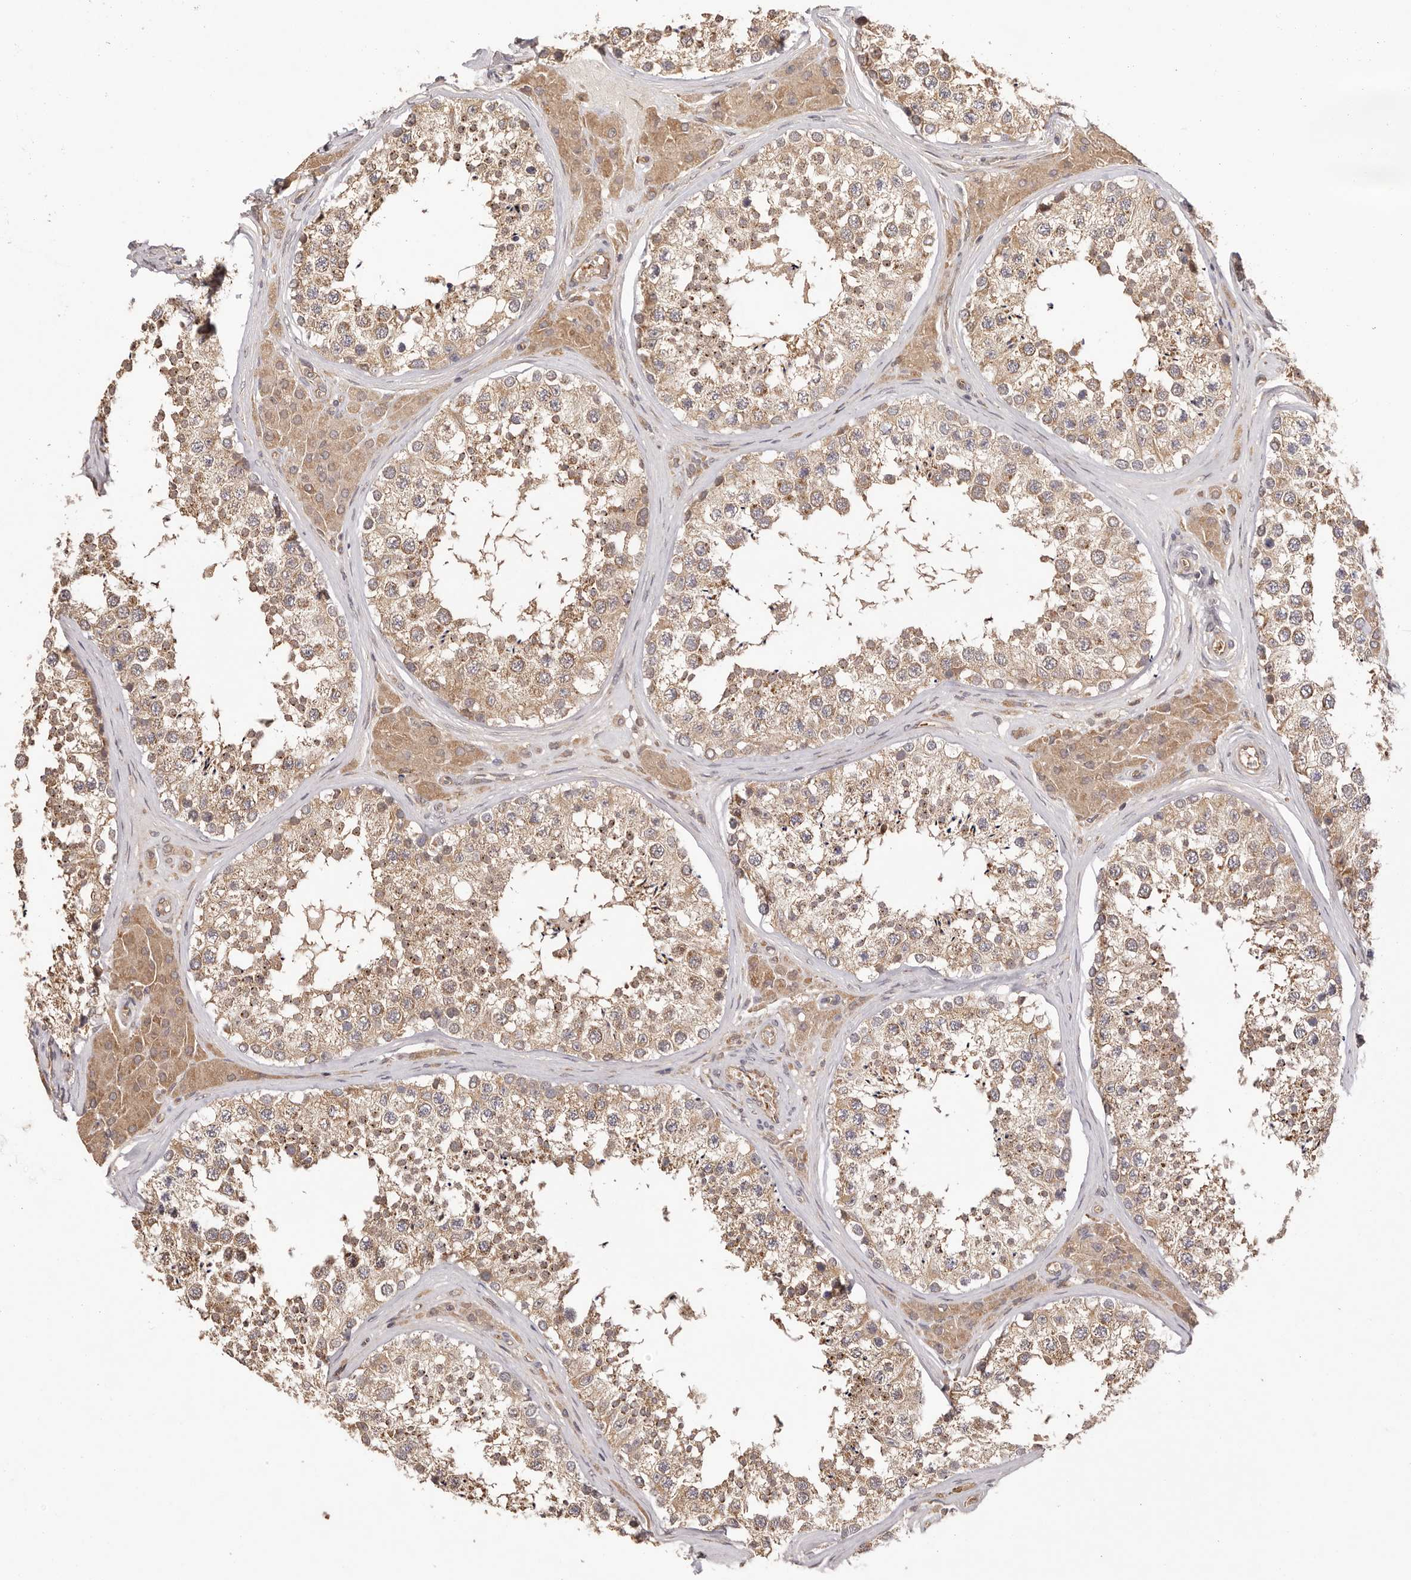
{"staining": {"intensity": "moderate", "quantity": ">75%", "location": "cytoplasmic/membranous"}, "tissue": "testis", "cell_type": "Cells in seminiferous ducts", "image_type": "normal", "snomed": [{"axis": "morphology", "description": "Normal tissue, NOS"}, {"axis": "topography", "description": "Testis"}], "caption": "Testis stained with DAB (3,3'-diaminobenzidine) immunohistochemistry displays medium levels of moderate cytoplasmic/membranous expression in approximately >75% of cells in seminiferous ducts.", "gene": "UBR2", "patient": {"sex": "male", "age": 46}}